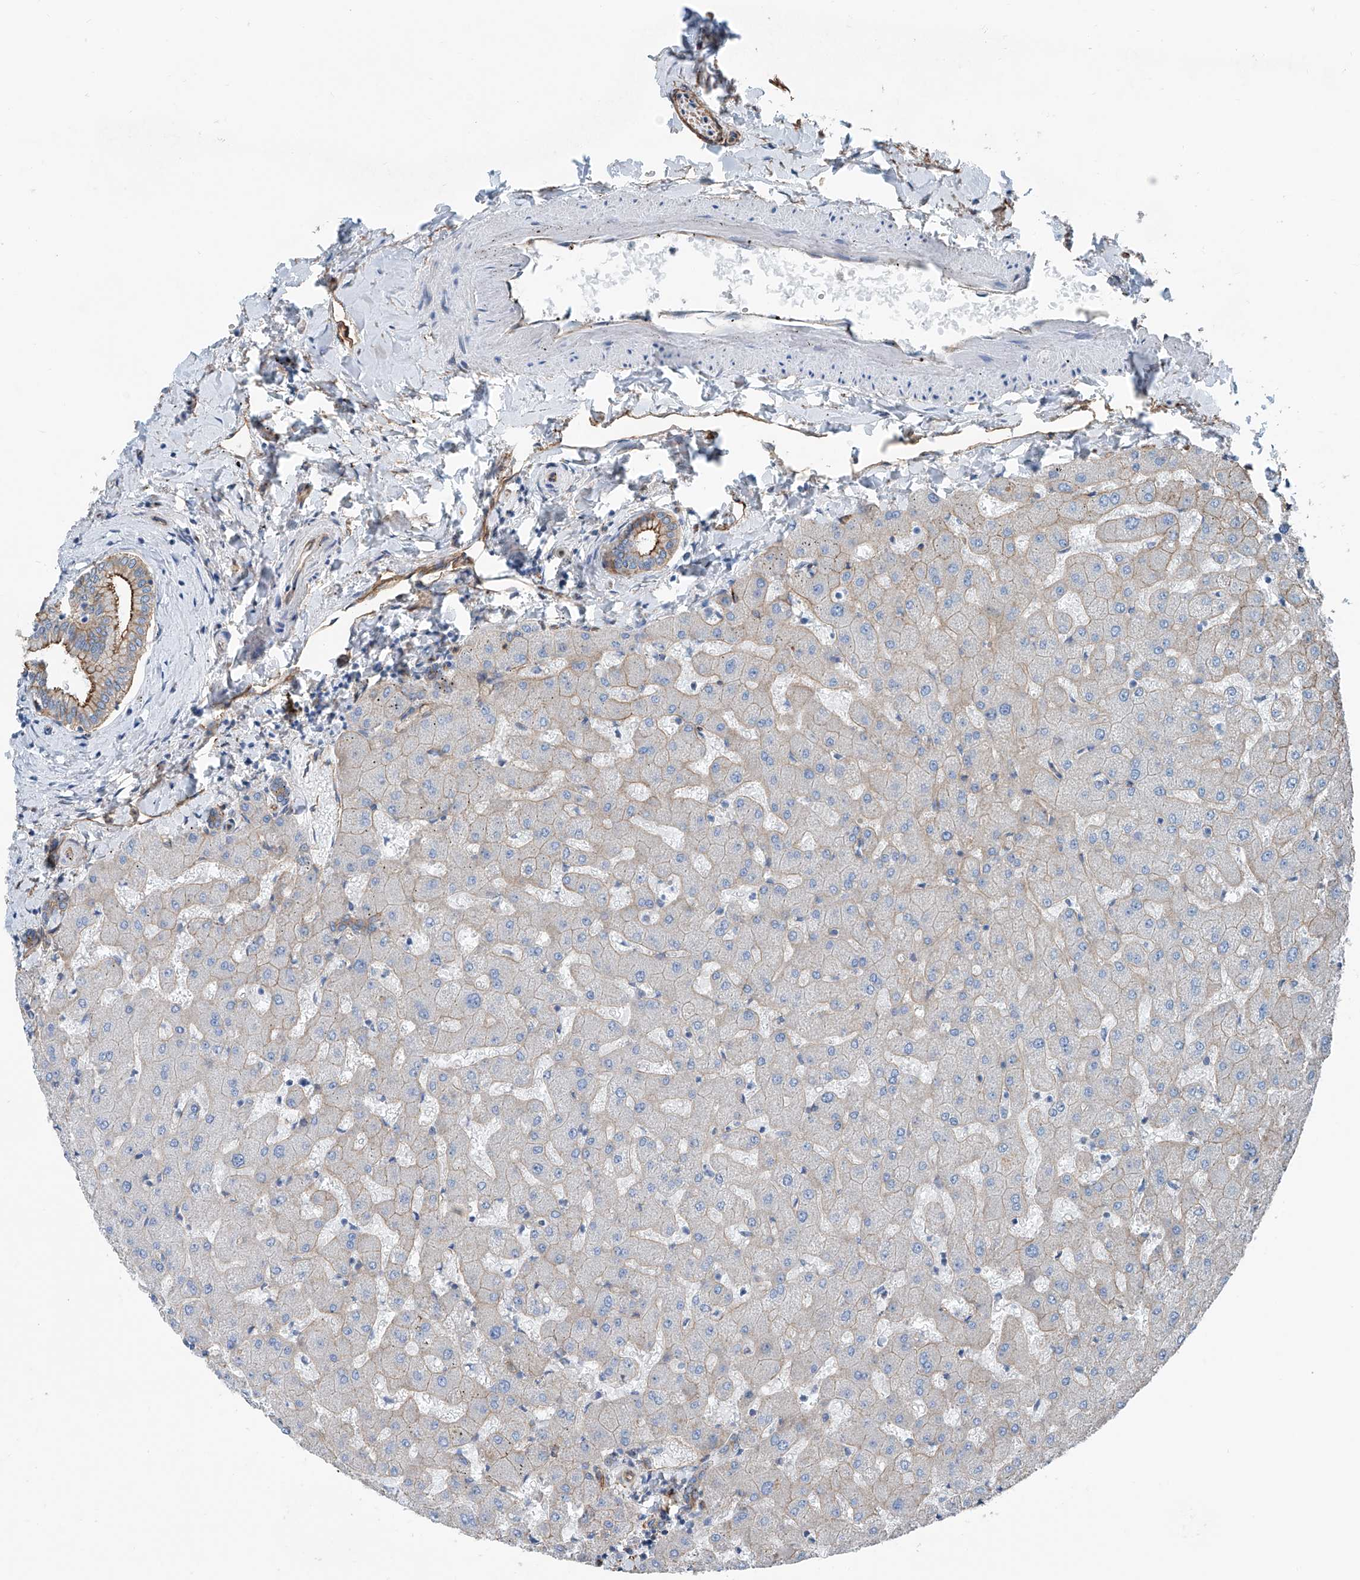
{"staining": {"intensity": "moderate", "quantity": "25%-75%", "location": "cytoplasmic/membranous"}, "tissue": "liver", "cell_type": "Cholangiocytes", "image_type": "normal", "snomed": [{"axis": "morphology", "description": "Normal tissue, NOS"}, {"axis": "topography", "description": "Liver"}], "caption": "Moderate cytoplasmic/membranous staining is appreciated in about 25%-75% of cholangiocytes in unremarkable liver. The staining was performed using DAB (3,3'-diaminobenzidine) to visualize the protein expression in brown, while the nuclei were stained in blue with hematoxylin (Magnification: 20x).", "gene": "THEMIS2", "patient": {"sex": "female", "age": 63}}